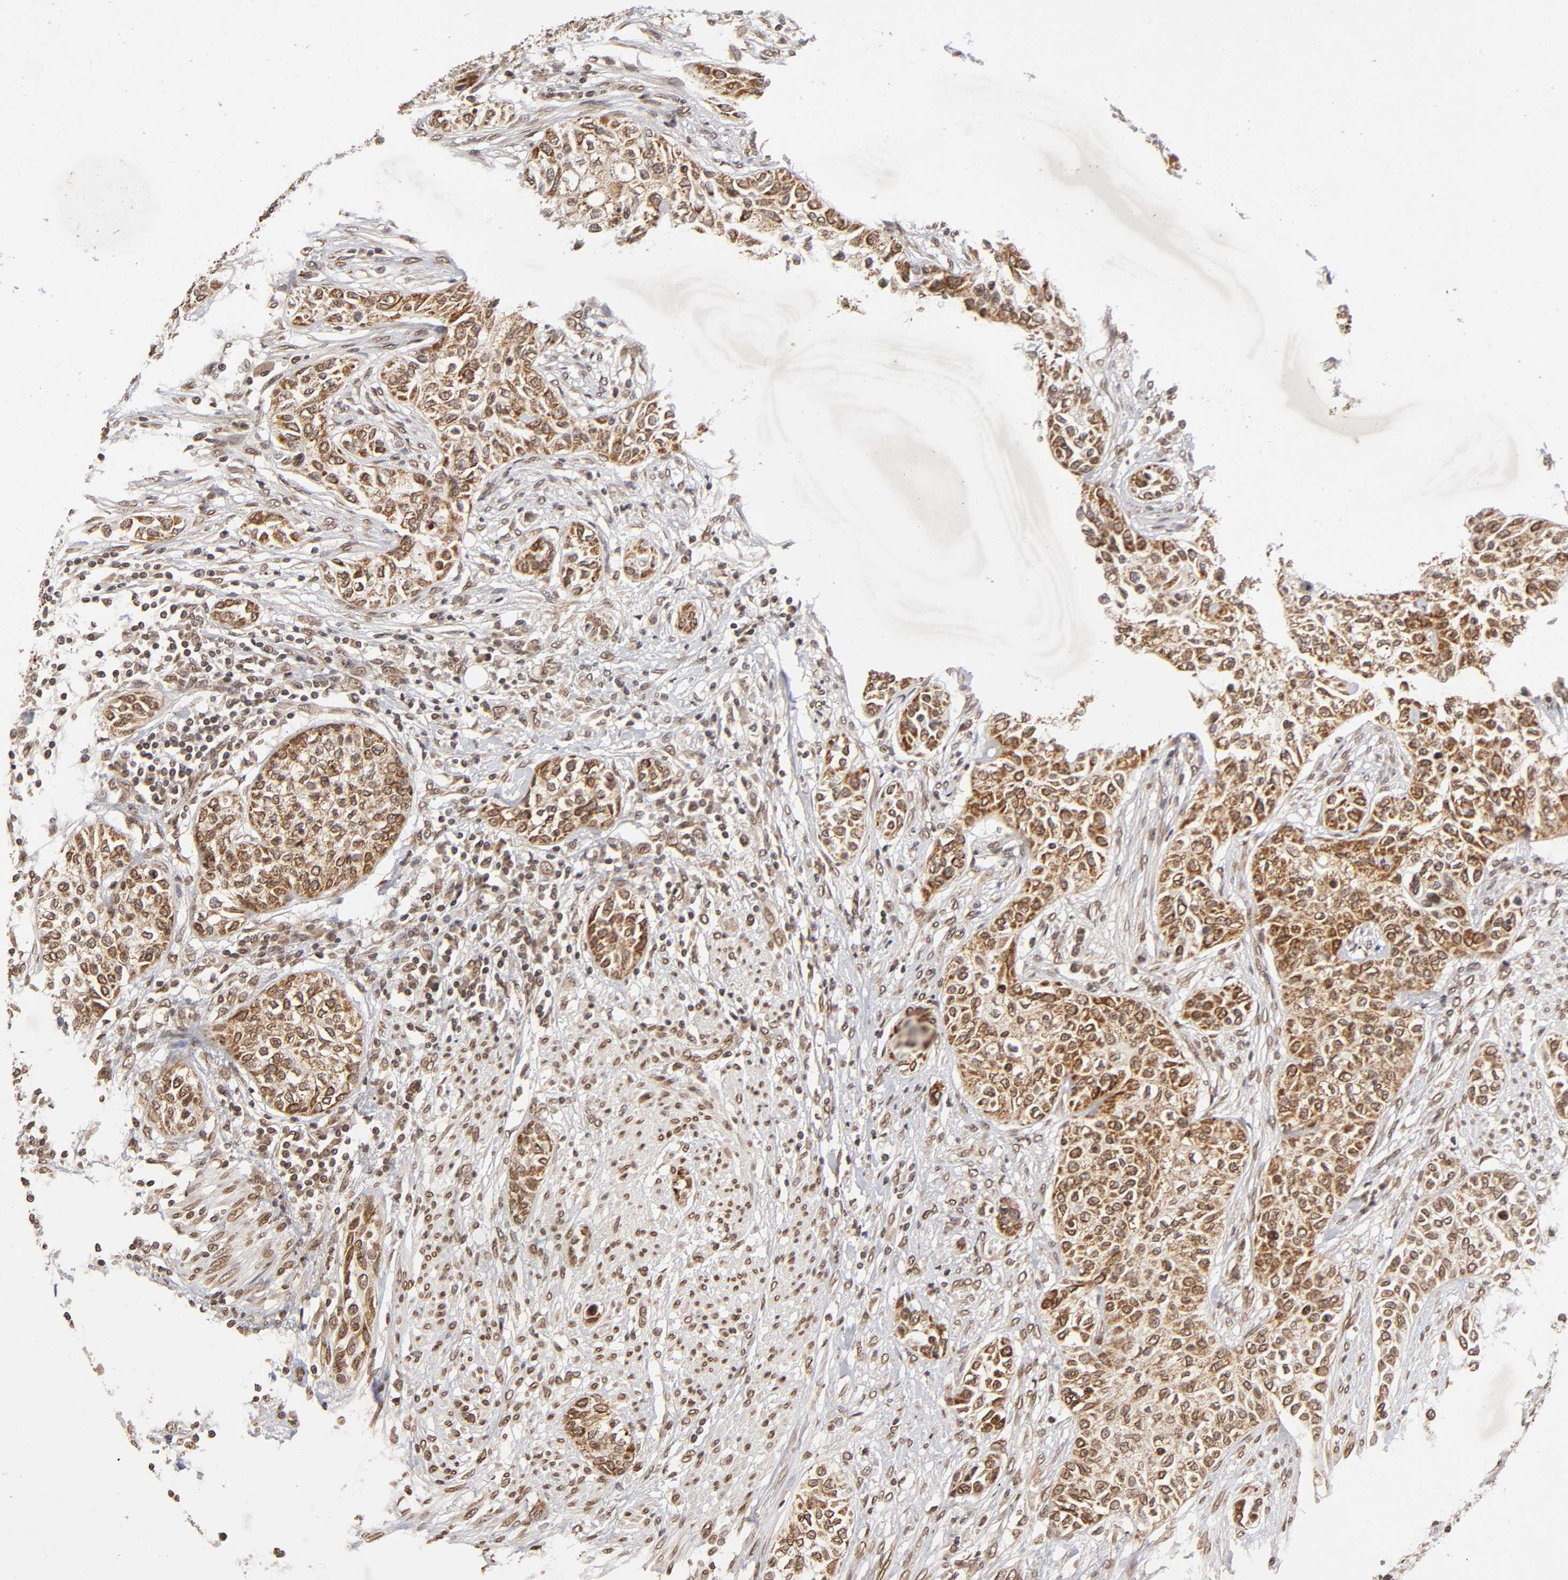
{"staining": {"intensity": "moderate", "quantity": ">75%", "location": "cytoplasmic/membranous,nuclear"}, "tissue": "urothelial cancer", "cell_type": "Tumor cells", "image_type": "cancer", "snomed": [{"axis": "morphology", "description": "Urothelial carcinoma, High grade"}, {"axis": "topography", "description": "Urinary bladder"}], "caption": "A medium amount of moderate cytoplasmic/membranous and nuclear positivity is present in approximately >75% of tumor cells in high-grade urothelial carcinoma tissue.", "gene": "MLLT6", "patient": {"sex": "male", "age": 74}}